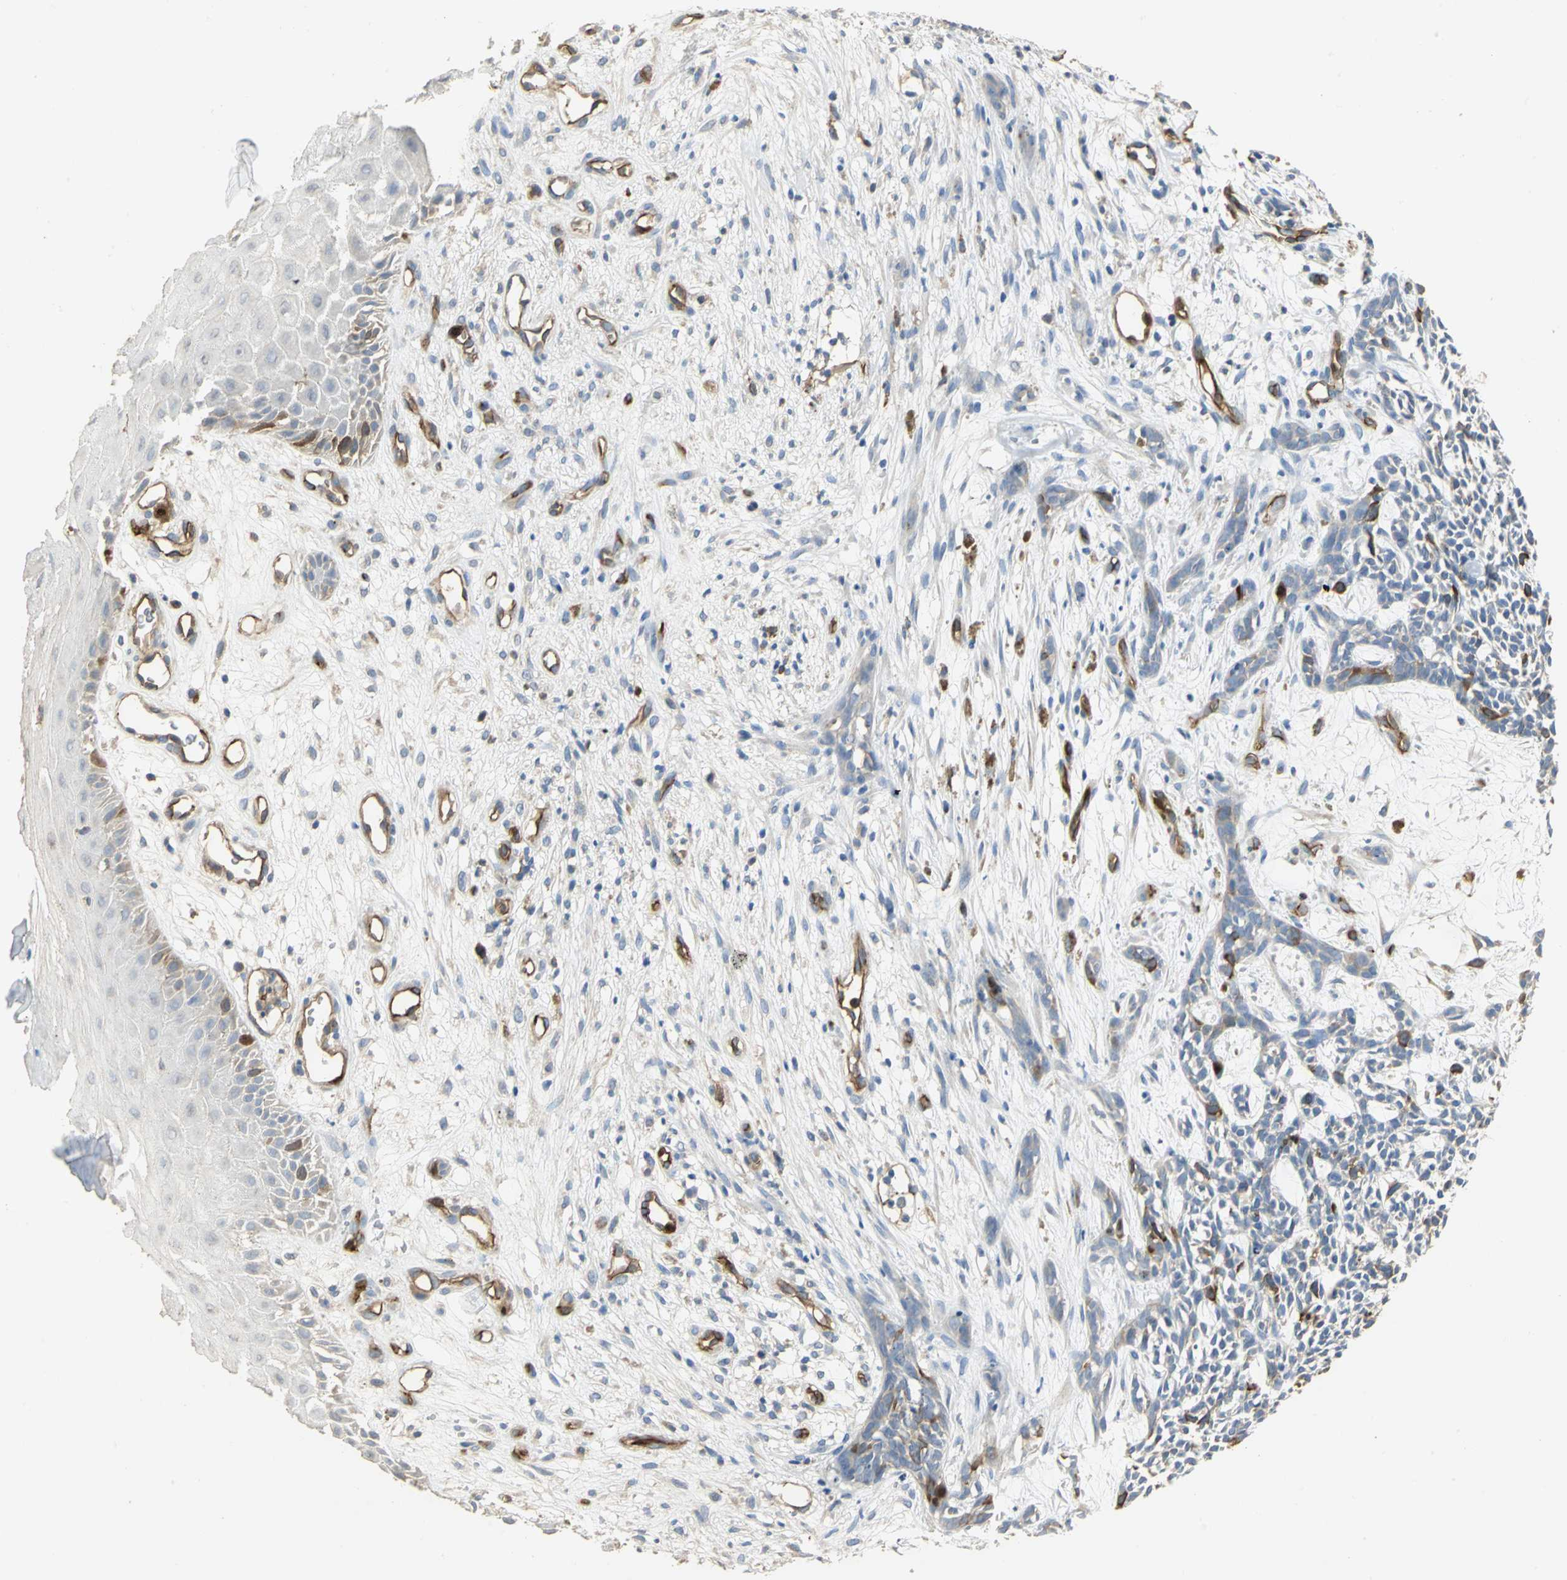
{"staining": {"intensity": "strong", "quantity": "<25%", "location": "cytoplasmic/membranous"}, "tissue": "skin cancer", "cell_type": "Tumor cells", "image_type": "cancer", "snomed": [{"axis": "morphology", "description": "Basal cell carcinoma"}, {"axis": "topography", "description": "Skin"}], "caption": "Protein expression analysis of human basal cell carcinoma (skin) reveals strong cytoplasmic/membranous positivity in approximately <25% of tumor cells.", "gene": "DLGAP5", "patient": {"sex": "female", "age": 84}}